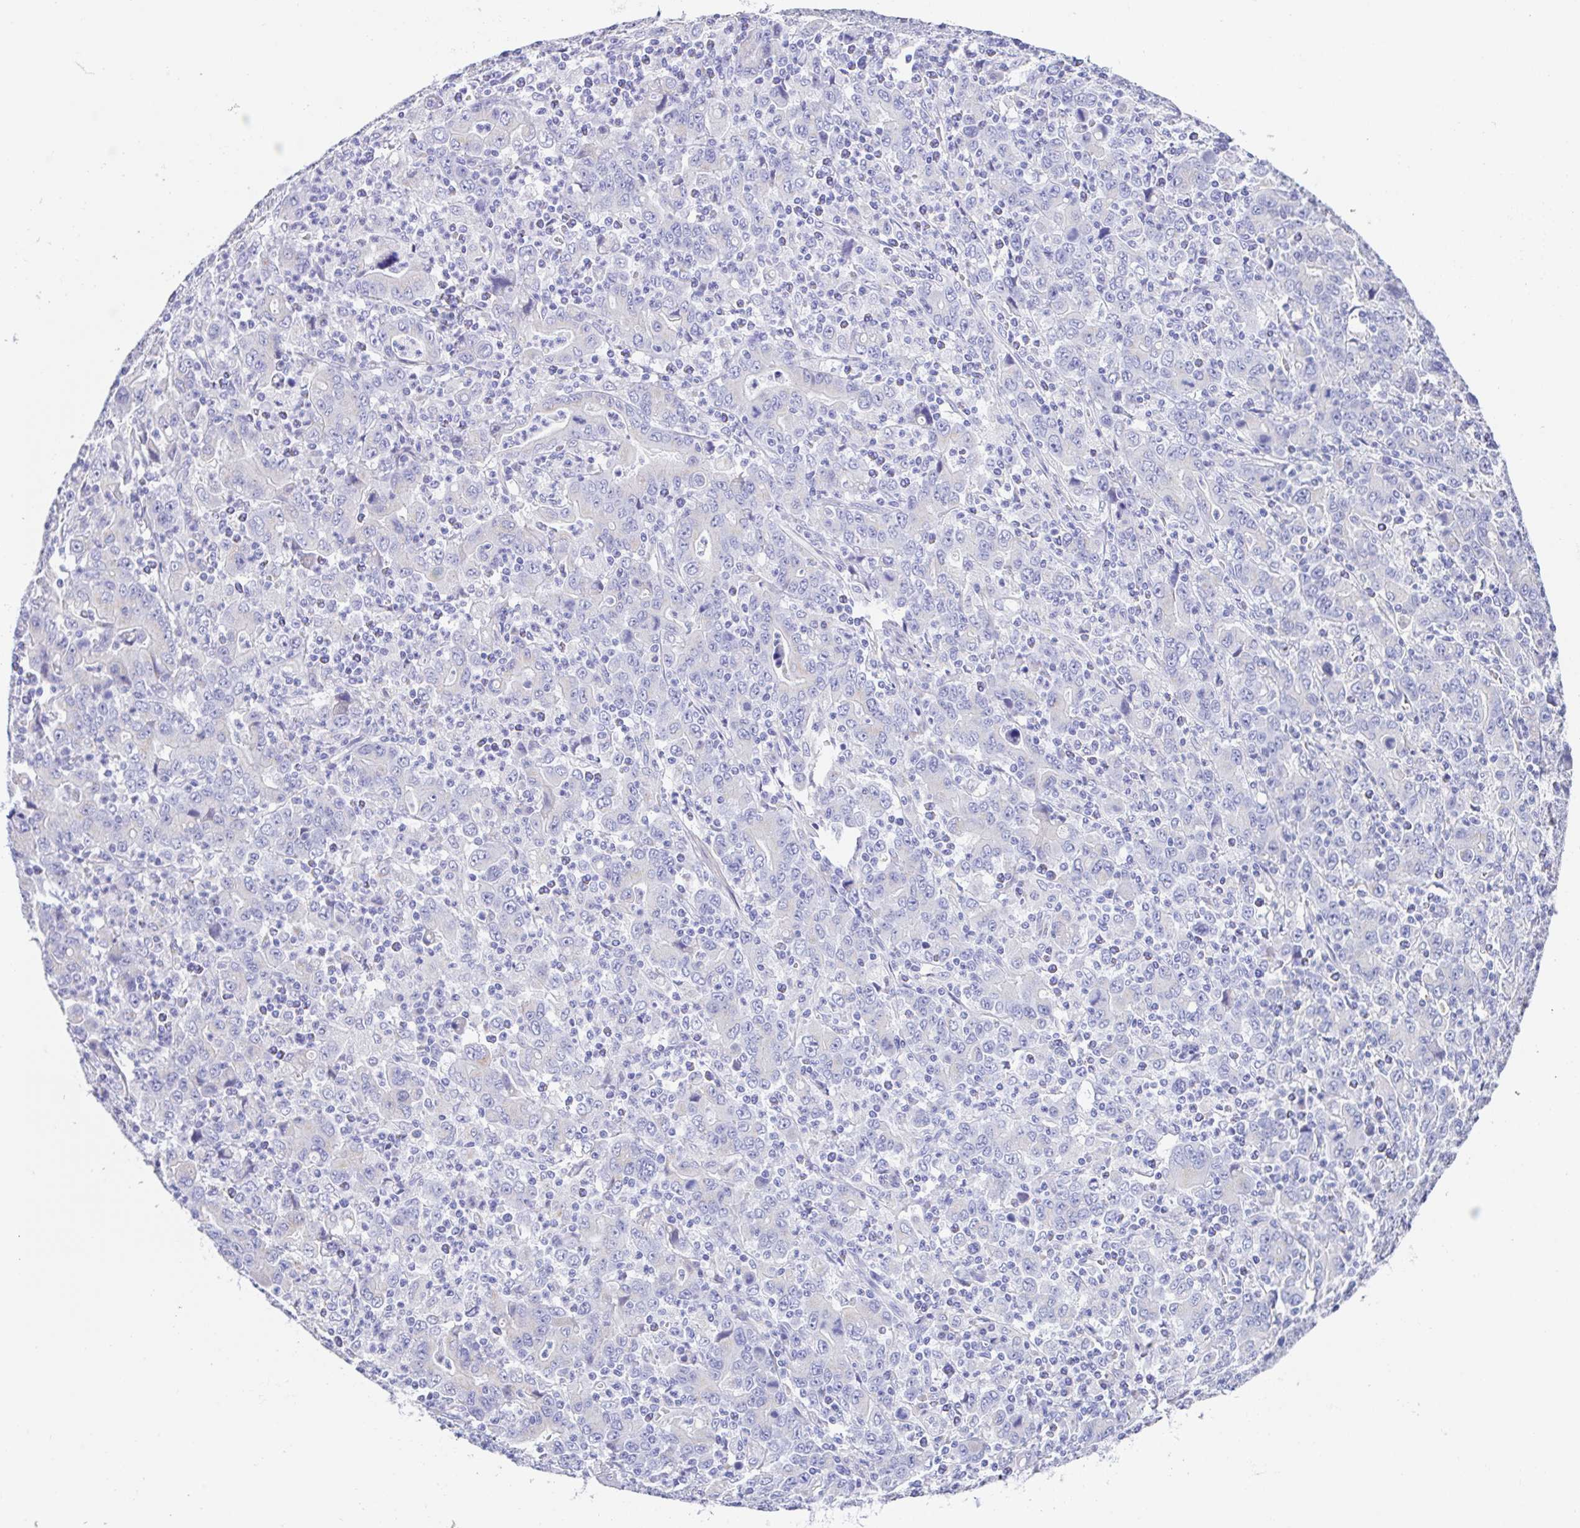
{"staining": {"intensity": "negative", "quantity": "none", "location": "none"}, "tissue": "stomach cancer", "cell_type": "Tumor cells", "image_type": "cancer", "snomed": [{"axis": "morphology", "description": "Adenocarcinoma, NOS"}, {"axis": "topography", "description": "Stomach, upper"}], "caption": "The photomicrograph reveals no significant expression in tumor cells of stomach cancer.", "gene": "SCG3", "patient": {"sex": "male", "age": 69}}